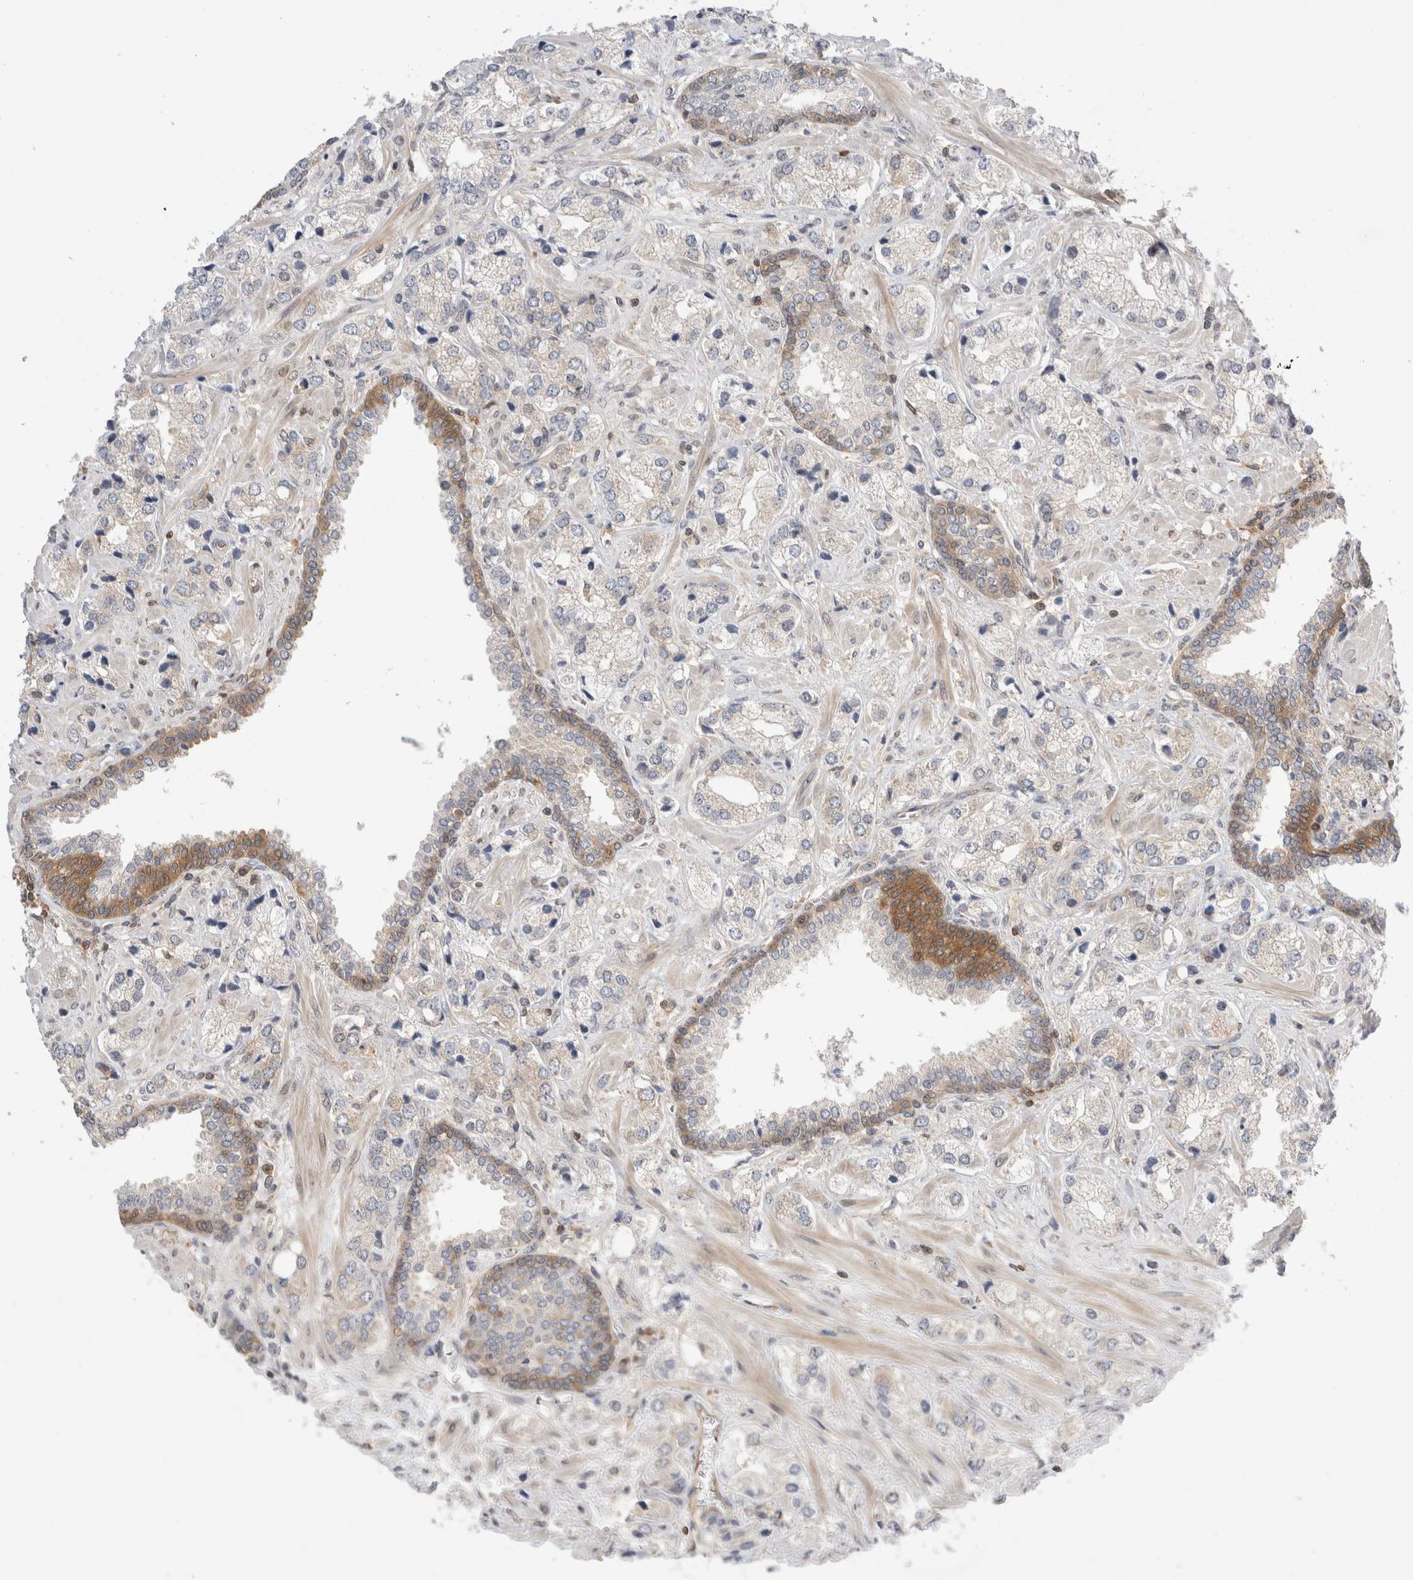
{"staining": {"intensity": "weak", "quantity": "<25%", "location": "cytoplasmic/membranous"}, "tissue": "prostate cancer", "cell_type": "Tumor cells", "image_type": "cancer", "snomed": [{"axis": "morphology", "description": "Adenocarcinoma, High grade"}, {"axis": "topography", "description": "Prostate"}], "caption": "High power microscopy histopathology image of an immunohistochemistry histopathology image of prostate cancer (high-grade adenocarcinoma), revealing no significant positivity in tumor cells. The staining was performed using DAB to visualize the protein expression in brown, while the nuclei were stained in blue with hematoxylin (Magnification: 20x).", "gene": "NFKB1", "patient": {"sex": "male", "age": 66}}